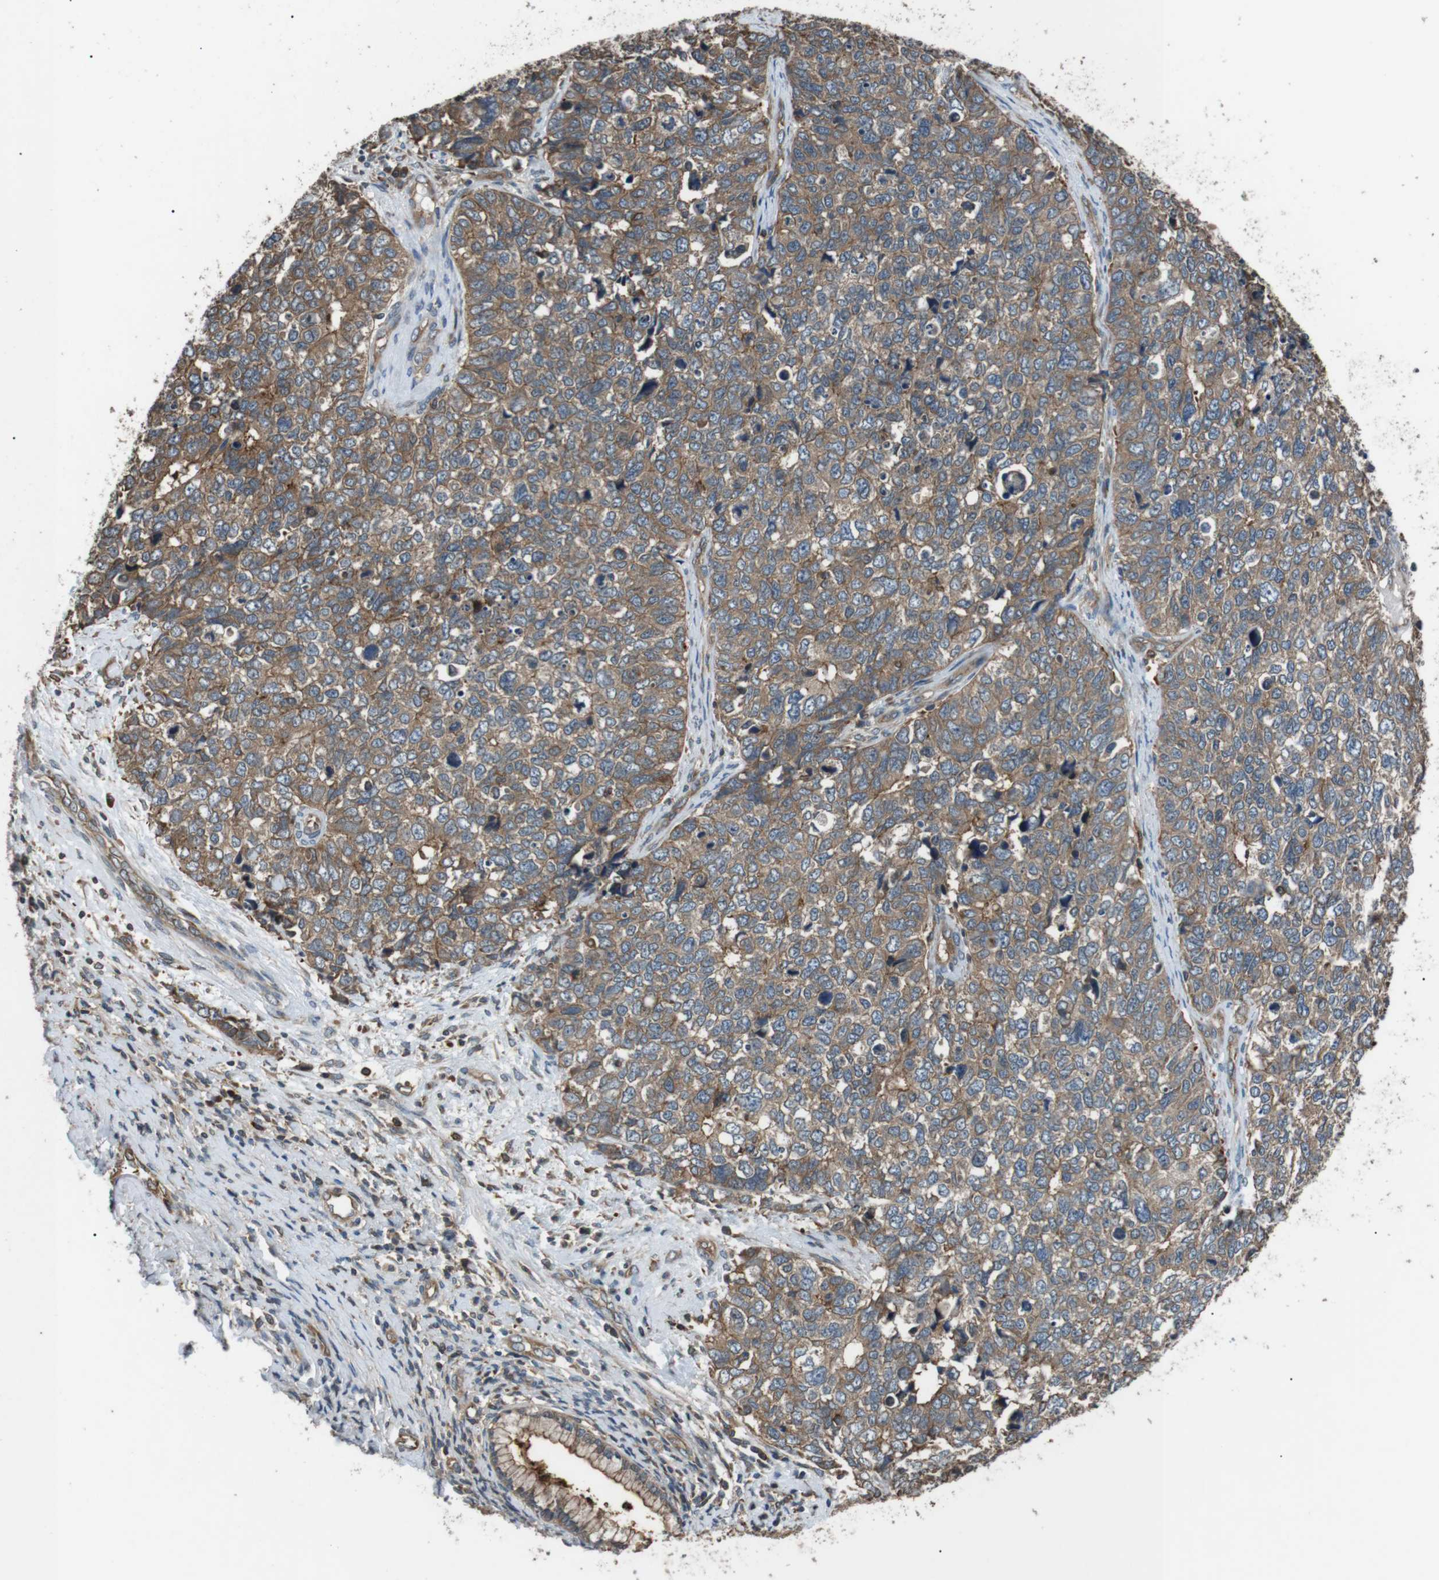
{"staining": {"intensity": "moderate", "quantity": ">75%", "location": "cytoplasmic/membranous"}, "tissue": "cervical cancer", "cell_type": "Tumor cells", "image_type": "cancer", "snomed": [{"axis": "morphology", "description": "Squamous cell carcinoma, NOS"}, {"axis": "topography", "description": "Cervix"}], "caption": "This photomicrograph shows IHC staining of squamous cell carcinoma (cervical), with medium moderate cytoplasmic/membranous staining in approximately >75% of tumor cells.", "gene": "GPR161", "patient": {"sex": "female", "age": 63}}